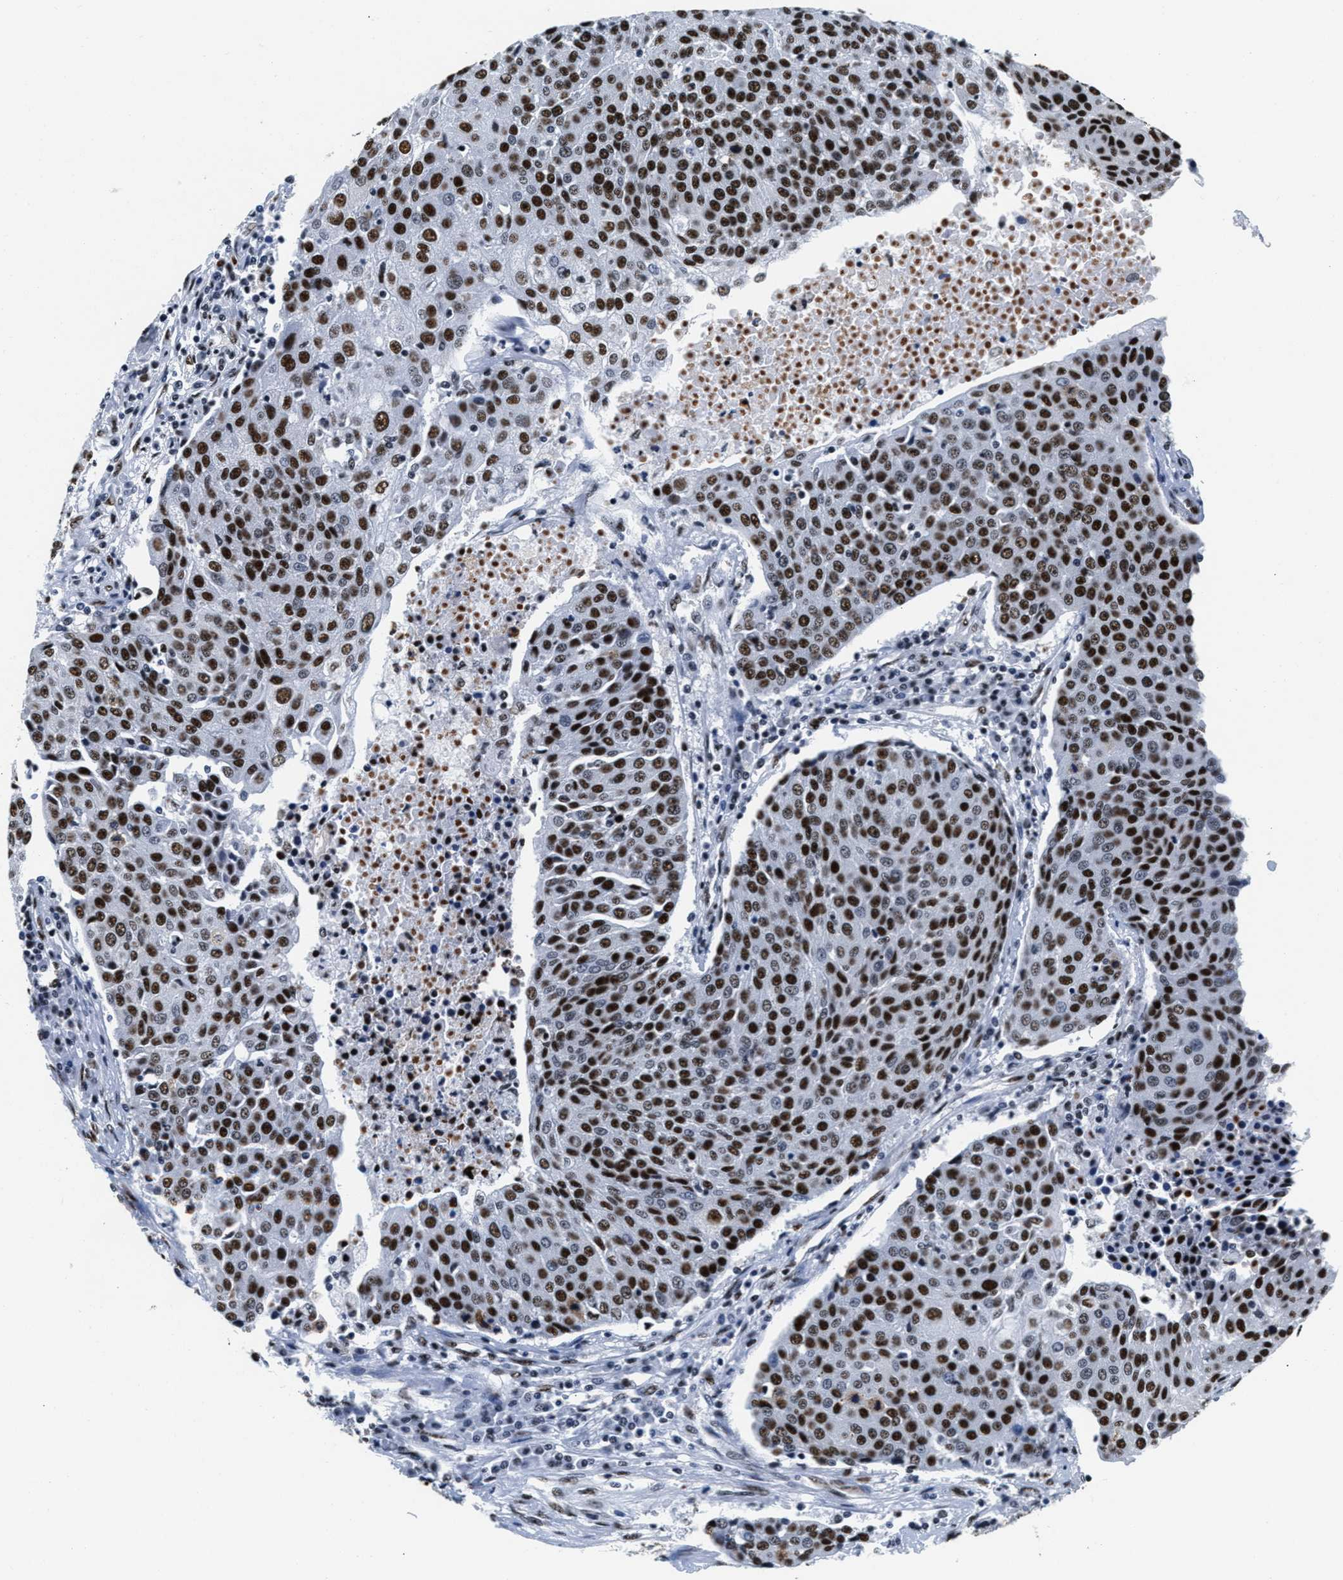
{"staining": {"intensity": "strong", "quantity": ">75%", "location": "nuclear"}, "tissue": "urothelial cancer", "cell_type": "Tumor cells", "image_type": "cancer", "snomed": [{"axis": "morphology", "description": "Urothelial carcinoma, High grade"}, {"axis": "topography", "description": "Urinary bladder"}], "caption": "The image reveals immunohistochemical staining of urothelial cancer. There is strong nuclear expression is present in approximately >75% of tumor cells.", "gene": "RAD50", "patient": {"sex": "female", "age": 85}}